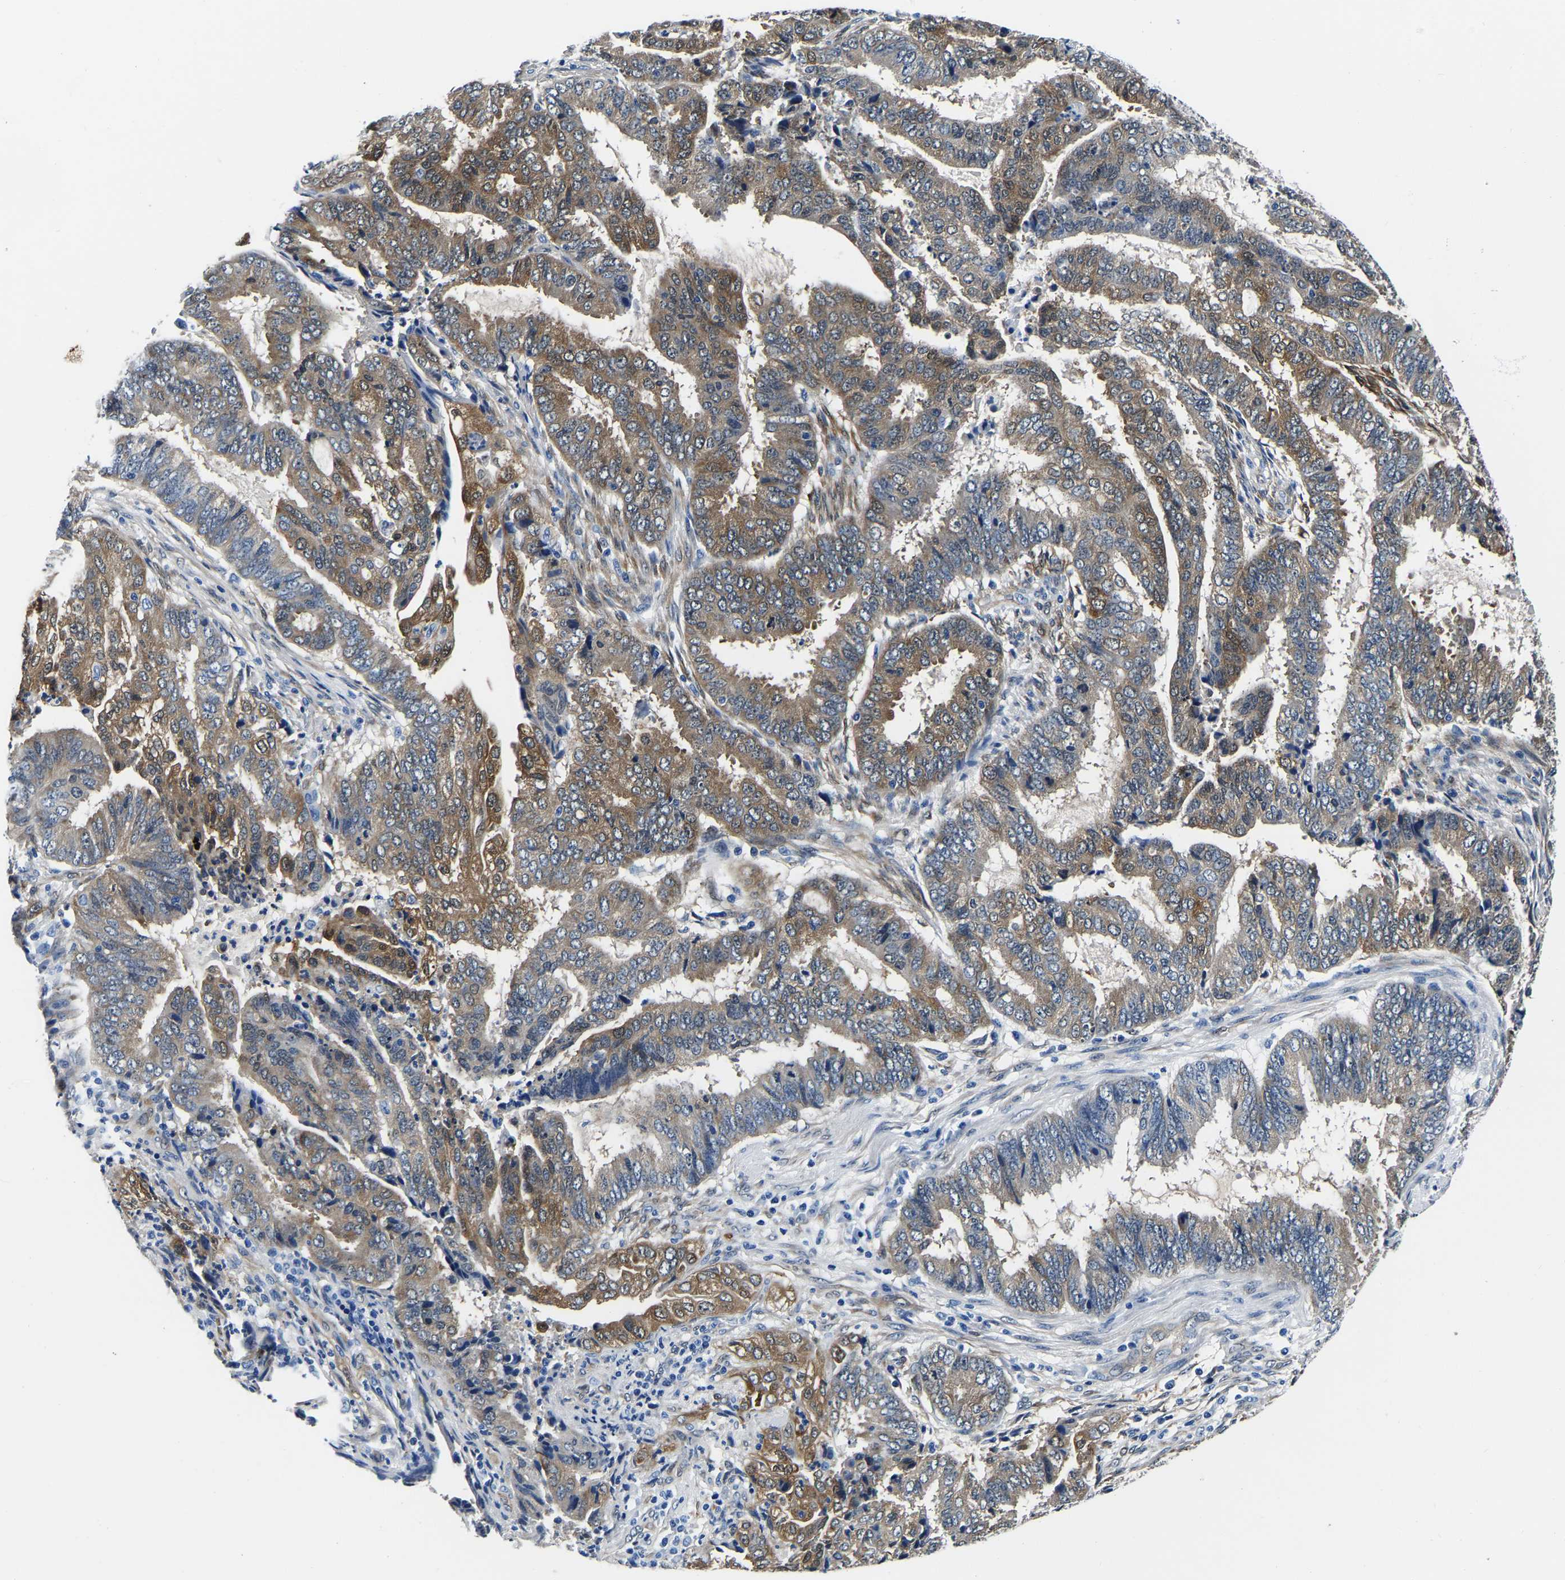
{"staining": {"intensity": "moderate", "quantity": "25%-75%", "location": "cytoplasmic/membranous"}, "tissue": "endometrial cancer", "cell_type": "Tumor cells", "image_type": "cancer", "snomed": [{"axis": "morphology", "description": "Adenocarcinoma, NOS"}, {"axis": "topography", "description": "Endometrium"}], "caption": "A photomicrograph showing moderate cytoplasmic/membranous expression in approximately 25%-75% of tumor cells in endometrial adenocarcinoma, as visualized by brown immunohistochemical staining.", "gene": "S100A13", "patient": {"sex": "female", "age": 51}}